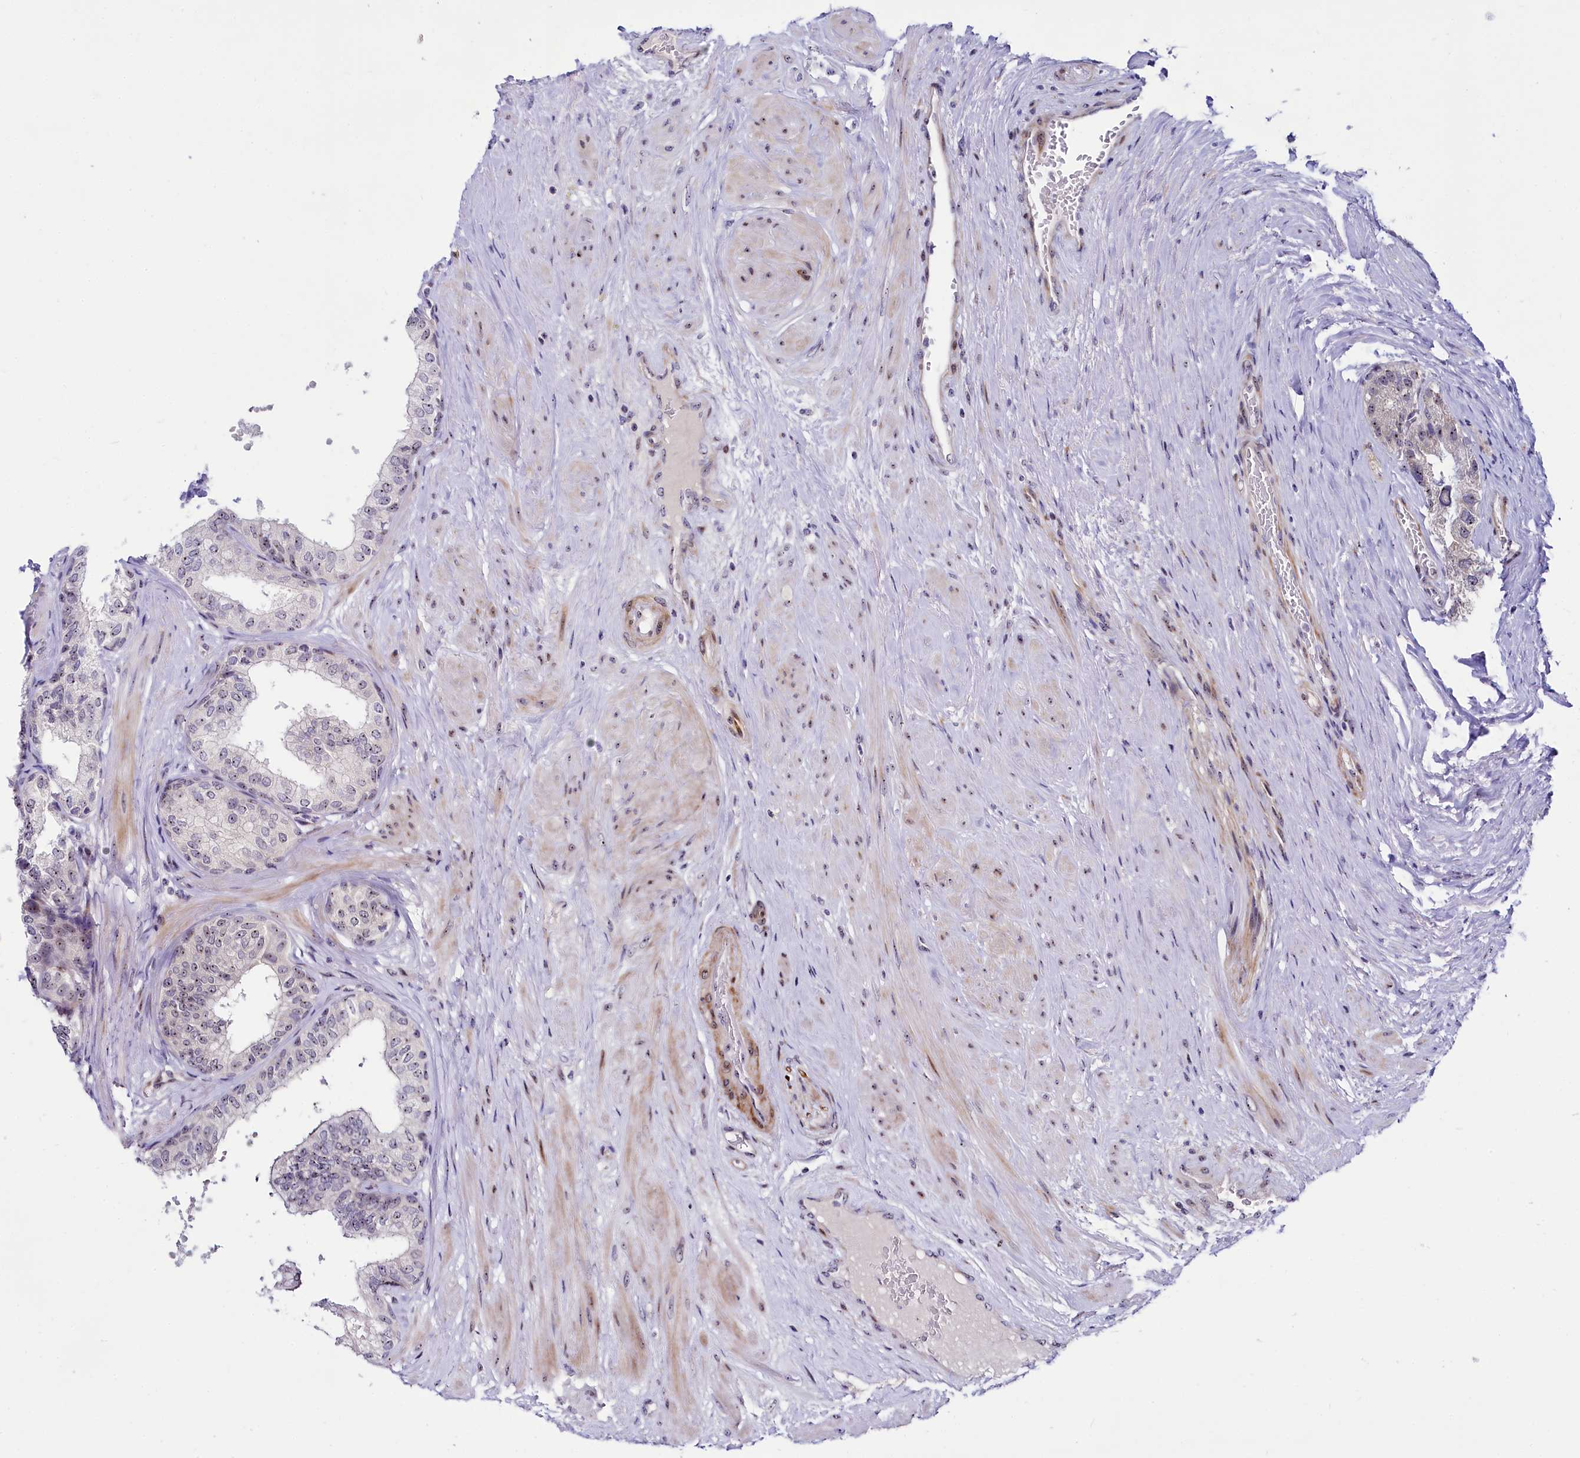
{"staining": {"intensity": "weak", "quantity": "25%-75%", "location": "nuclear"}, "tissue": "prostate", "cell_type": "Glandular cells", "image_type": "normal", "snomed": [{"axis": "morphology", "description": "Normal tissue, NOS"}, {"axis": "topography", "description": "Prostate"}], "caption": "Prostate stained with DAB IHC demonstrates low levels of weak nuclear positivity in about 25%-75% of glandular cells. The staining was performed using DAB to visualize the protein expression in brown, while the nuclei were stained in blue with hematoxylin (Magnification: 20x).", "gene": "TCOF1", "patient": {"sex": "male", "age": 60}}